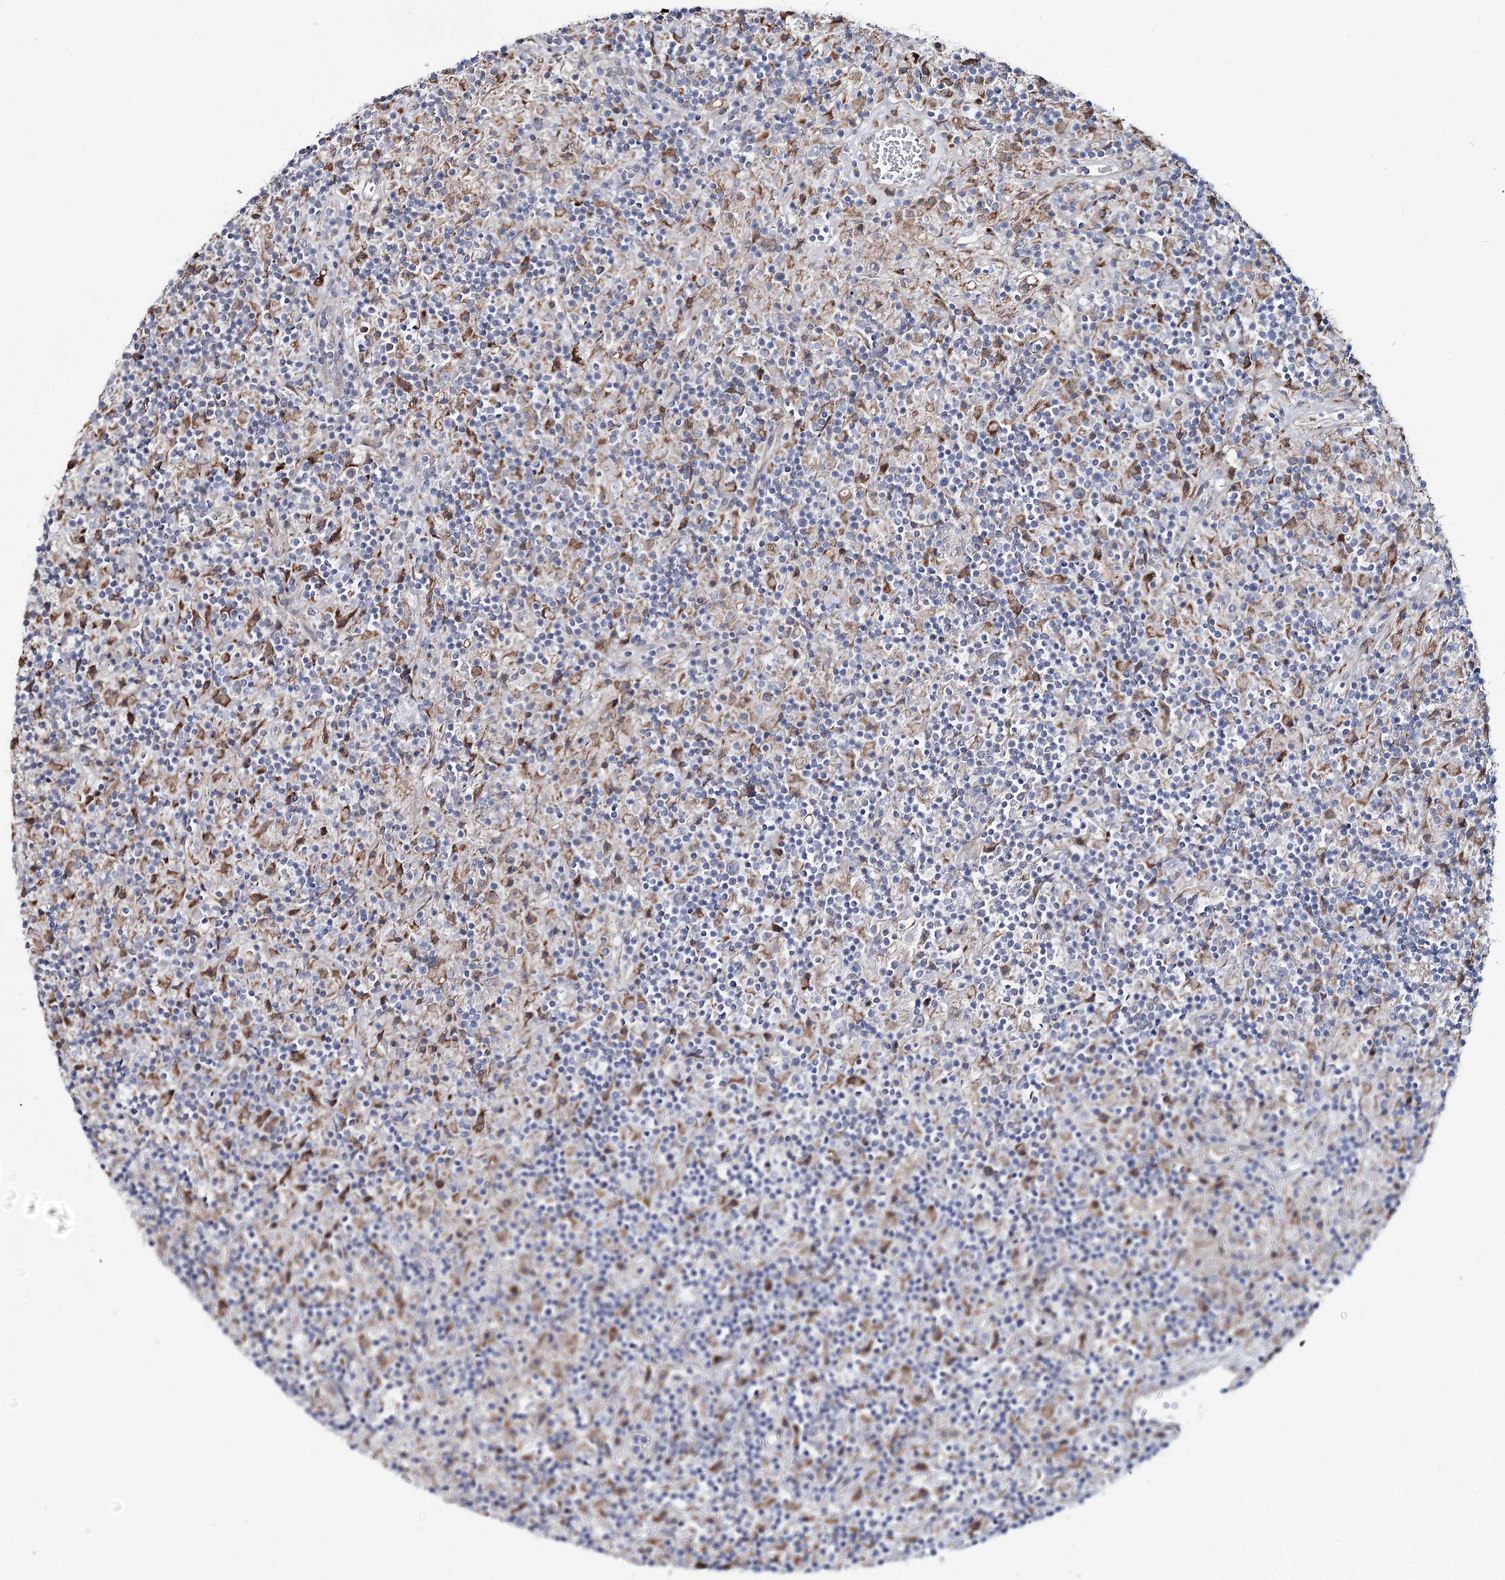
{"staining": {"intensity": "negative", "quantity": "none", "location": "none"}, "tissue": "lymphoma", "cell_type": "Tumor cells", "image_type": "cancer", "snomed": [{"axis": "morphology", "description": "Hodgkin's disease, NOS"}, {"axis": "topography", "description": "Lymph node"}], "caption": "The photomicrograph shows no significant expression in tumor cells of lymphoma.", "gene": "CPLANE1", "patient": {"sex": "male", "age": 70}}